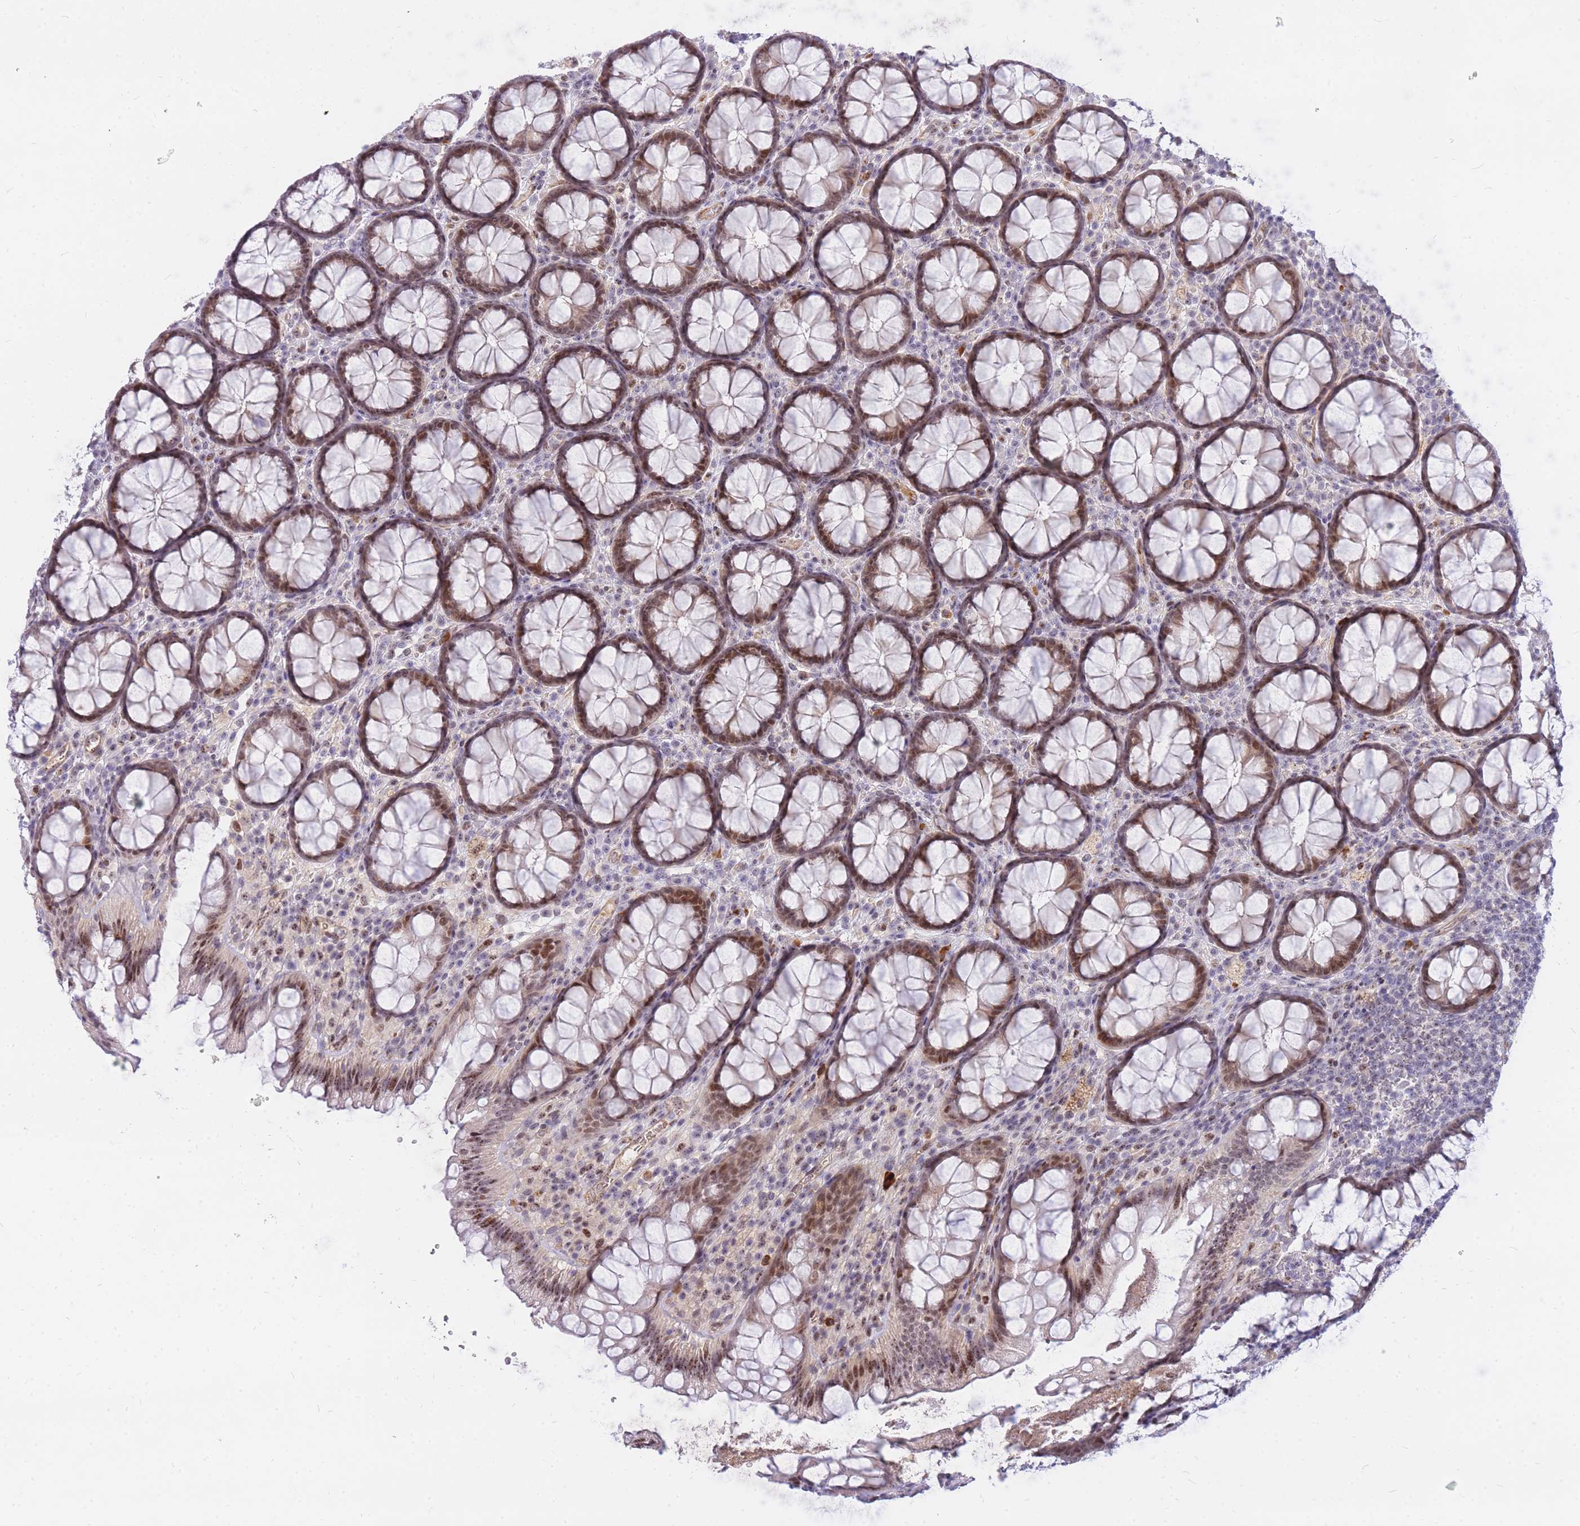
{"staining": {"intensity": "moderate", "quantity": "25%-75%", "location": "nuclear"}, "tissue": "rectum", "cell_type": "Glandular cells", "image_type": "normal", "snomed": [{"axis": "morphology", "description": "Normal tissue, NOS"}, {"axis": "topography", "description": "Rectum"}], "caption": "Immunohistochemical staining of normal rectum displays medium levels of moderate nuclear staining in approximately 25%-75% of glandular cells. The protein is stained brown, and the nuclei are stained in blue (DAB (3,3'-diaminobenzidine) IHC with brightfield microscopy, high magnification).", "gene": "TLE2", "patient": {"sex": "male", "age": 83}}